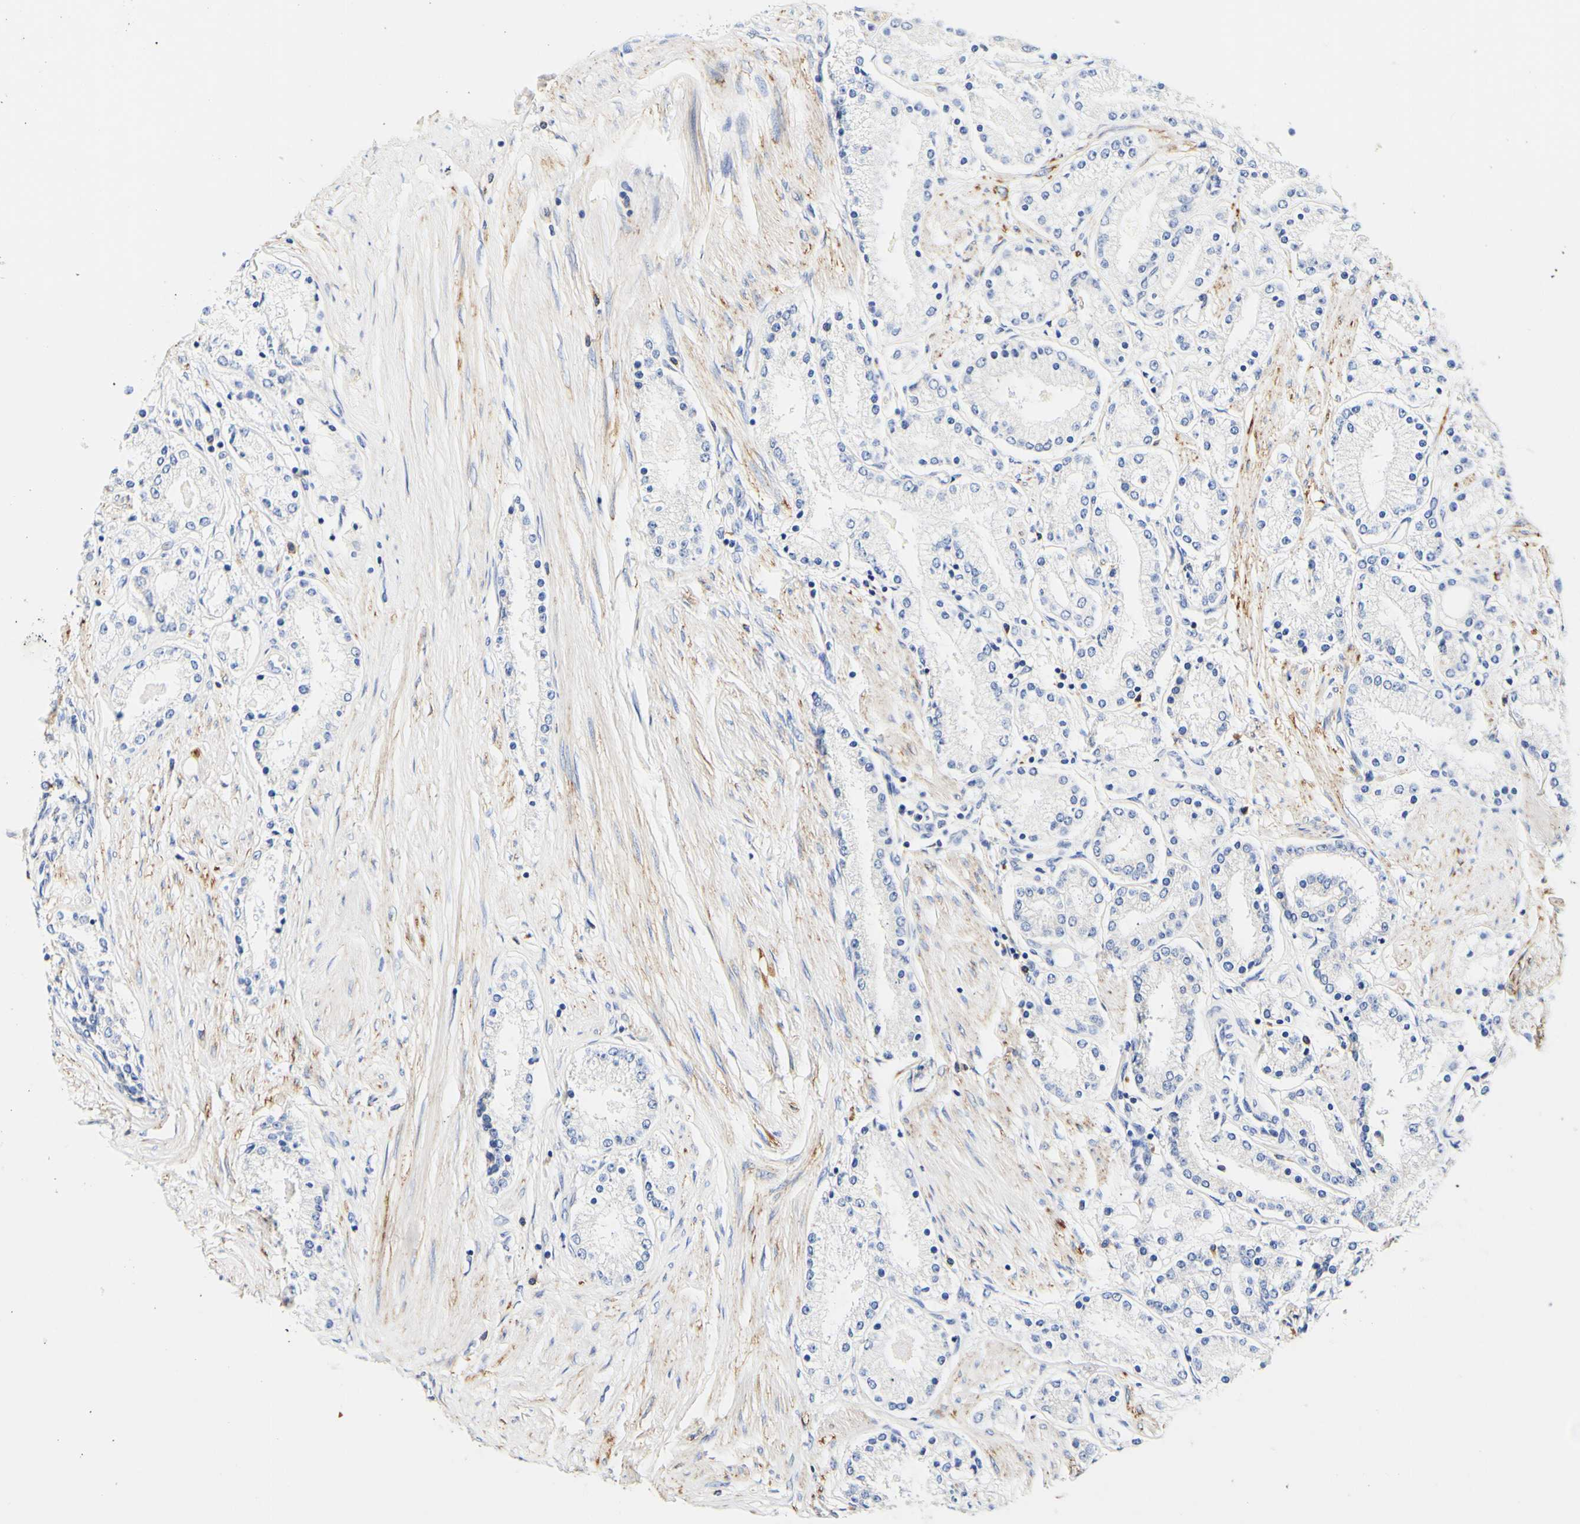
{"staining": {"intensity": "negative", "quantity": "none", "location": "none"}, "tissue": "prostate cancer", "cell_type": "Tumor cells", "image_type": "cancer", "snomed": [{"axis": "morphology", "description": "Adenocarcinoma, Low grade"}, {"axis": "topography", "description": "Prostate"}], "caption": "Tumor cells show no significant protein expression in adenocarcinoma (low-grade) (prostate).", "gene": "CAMK4", "patient": {"sex": "male", "age": 63}}